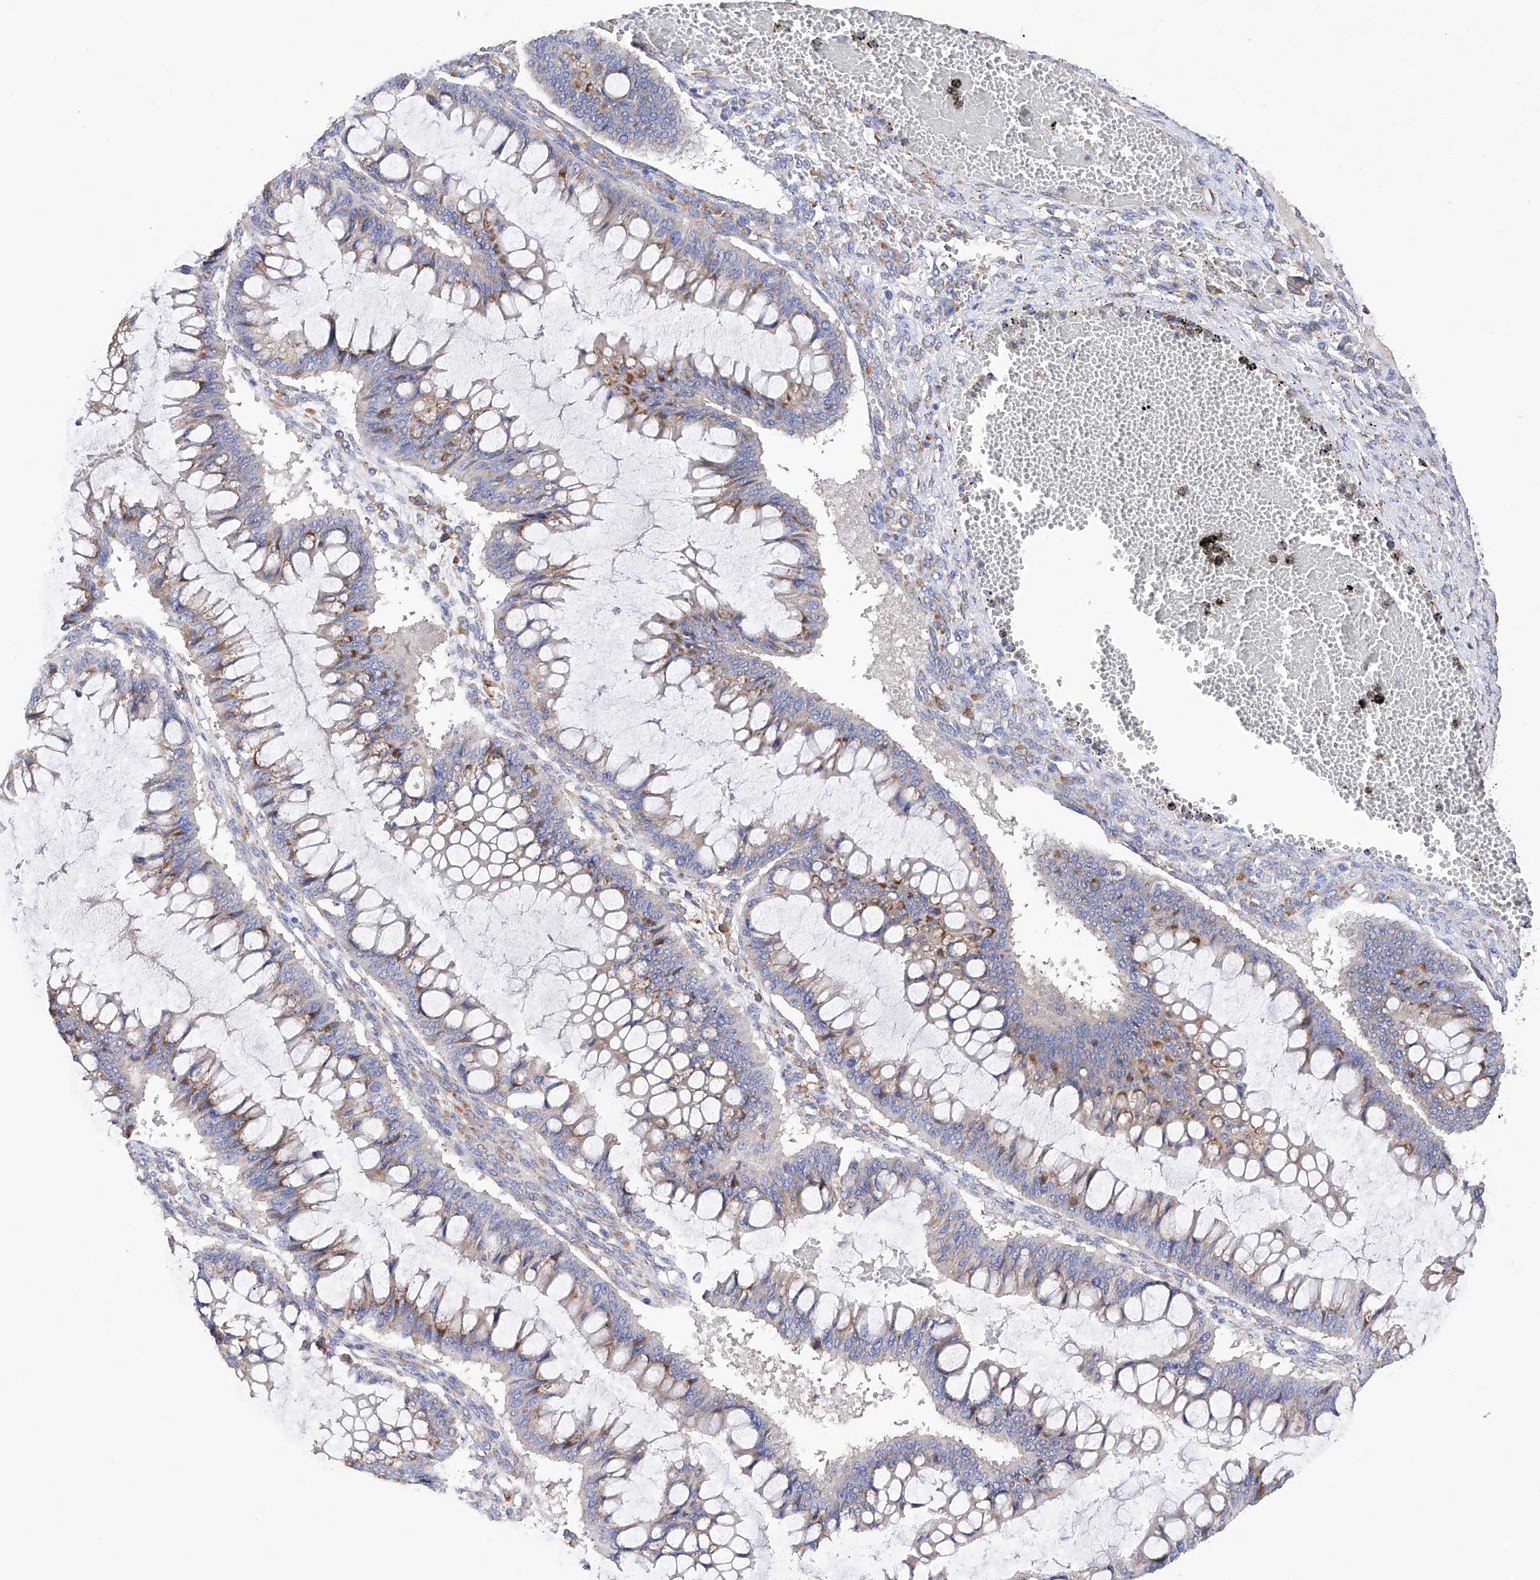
{"staining": {"intensity": "moderate", "quantity": "<25%", "location": "cytoplasmic/membranous"}, "tissue": "ovarian cancer", "cell_type": "Tumor cells", "image_type": "cancer", "snomed": [{"axis": "morphology", "description": "Cystadenocarcinoma, mucinous, NOS"}, {"axis": "topography", "description": "Ovary"}], "caption": "DAB (3,3'-diaminobenzidine) immunohistochemical staining of ovarian mucinous cystadenocarcinoma reveals moderate cytoplasmic/membranous protein expression in about <25% of tumor cells. (Stains: DAB (3,3'-diaminobenzidine) in brown, nuclei in blue, Microscopy: brightfield microscopy at high magnification).", "gene": "PDIA5", "patient": {"sex": "female", "age": 73}}